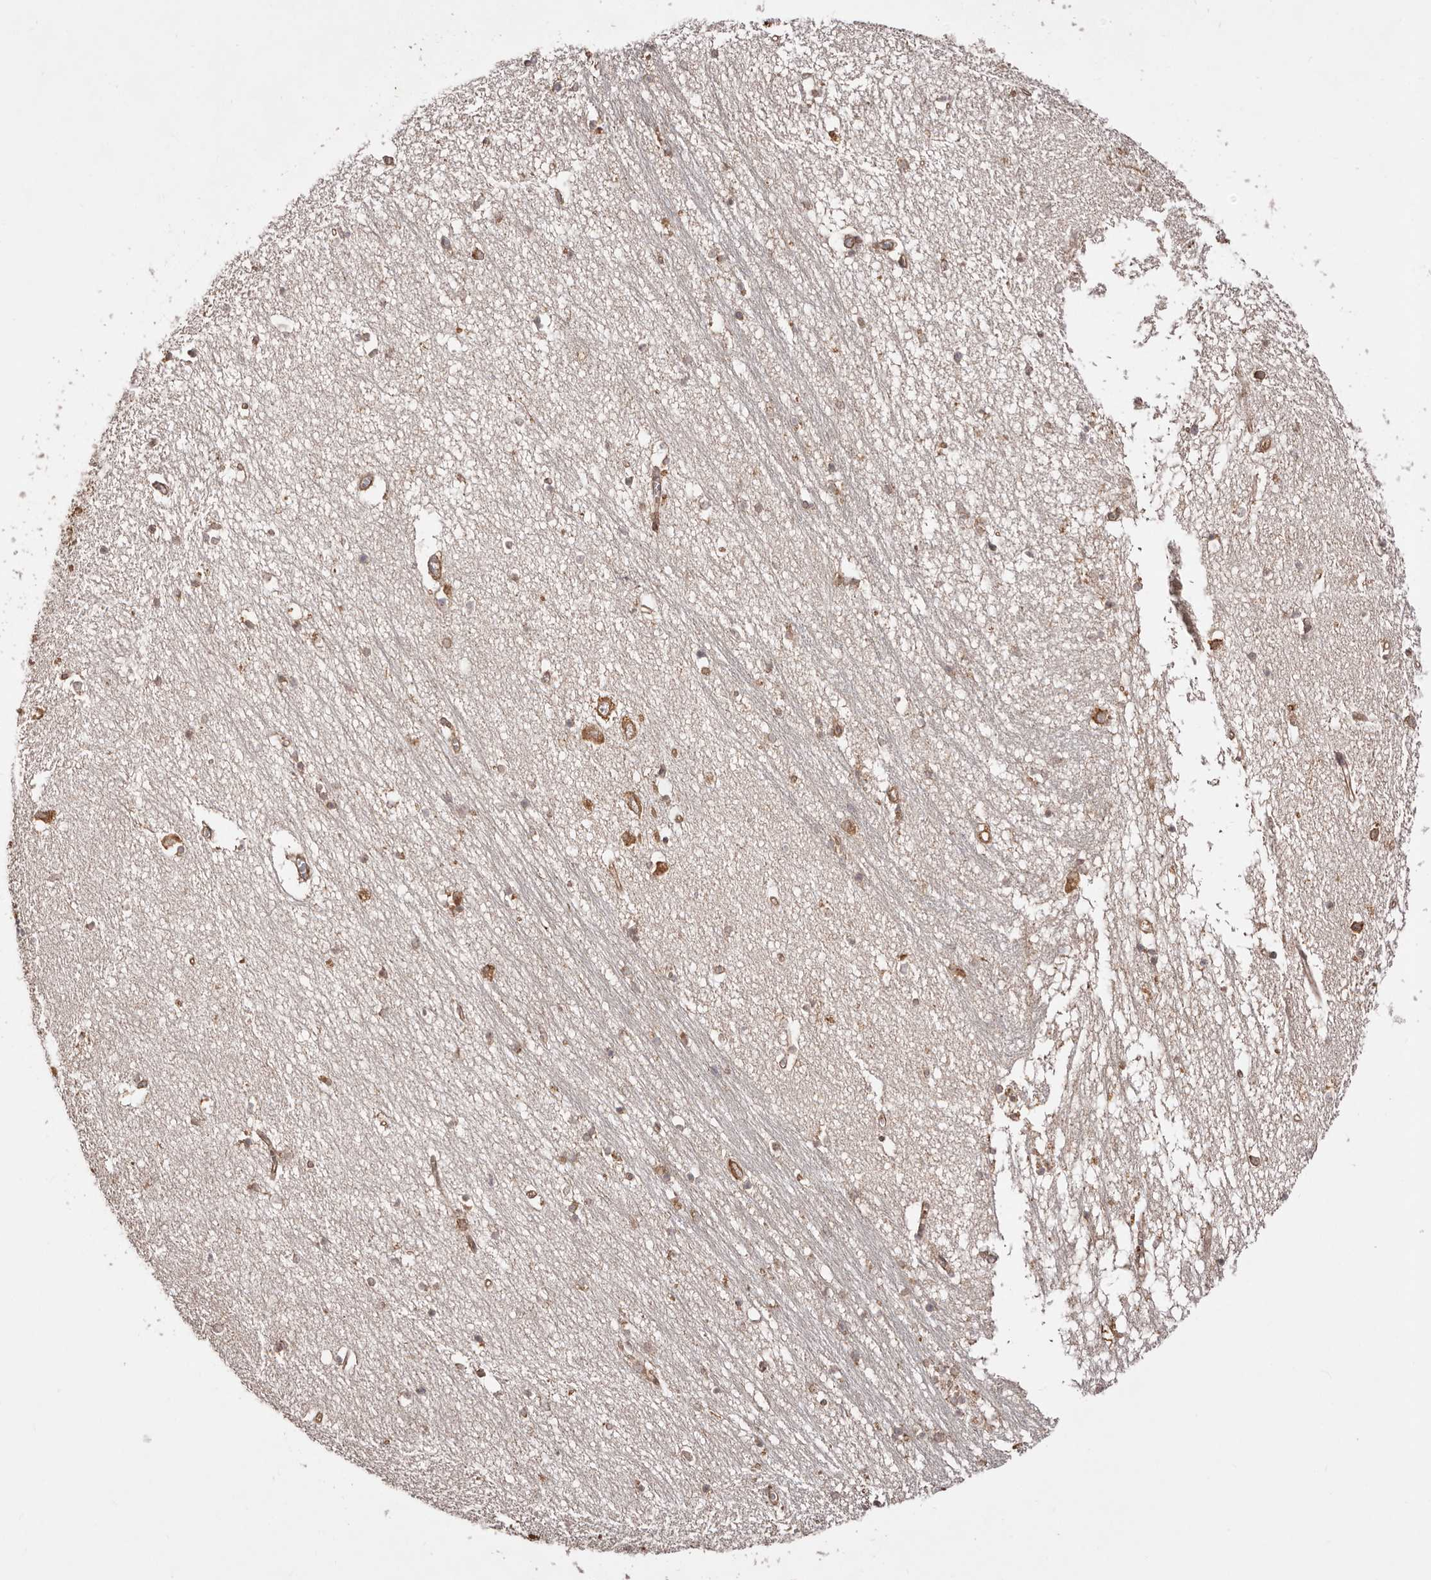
{"staining": {"intensity": "weak", "quantity": "25%-75%", "location": "cytoplasmic/membranous"}, "tissue": "hippocampus", "cell_type": "Glial cells", "image_type": "normal", "snomed": [{"axis": "morphology", "description": "Normal tissue, NOS"}, {"axis": "topography", "description": "Hippocampus"}], "caption": "Immunohistochemical staining of benign hippocampus exhibits 25%-75% levels of weak cytoplasmic/membranous protein expression in approximately 25%-75% of glial cells.", "gene": "RPS6", "patient": {"sex": "male", "age": 70}}